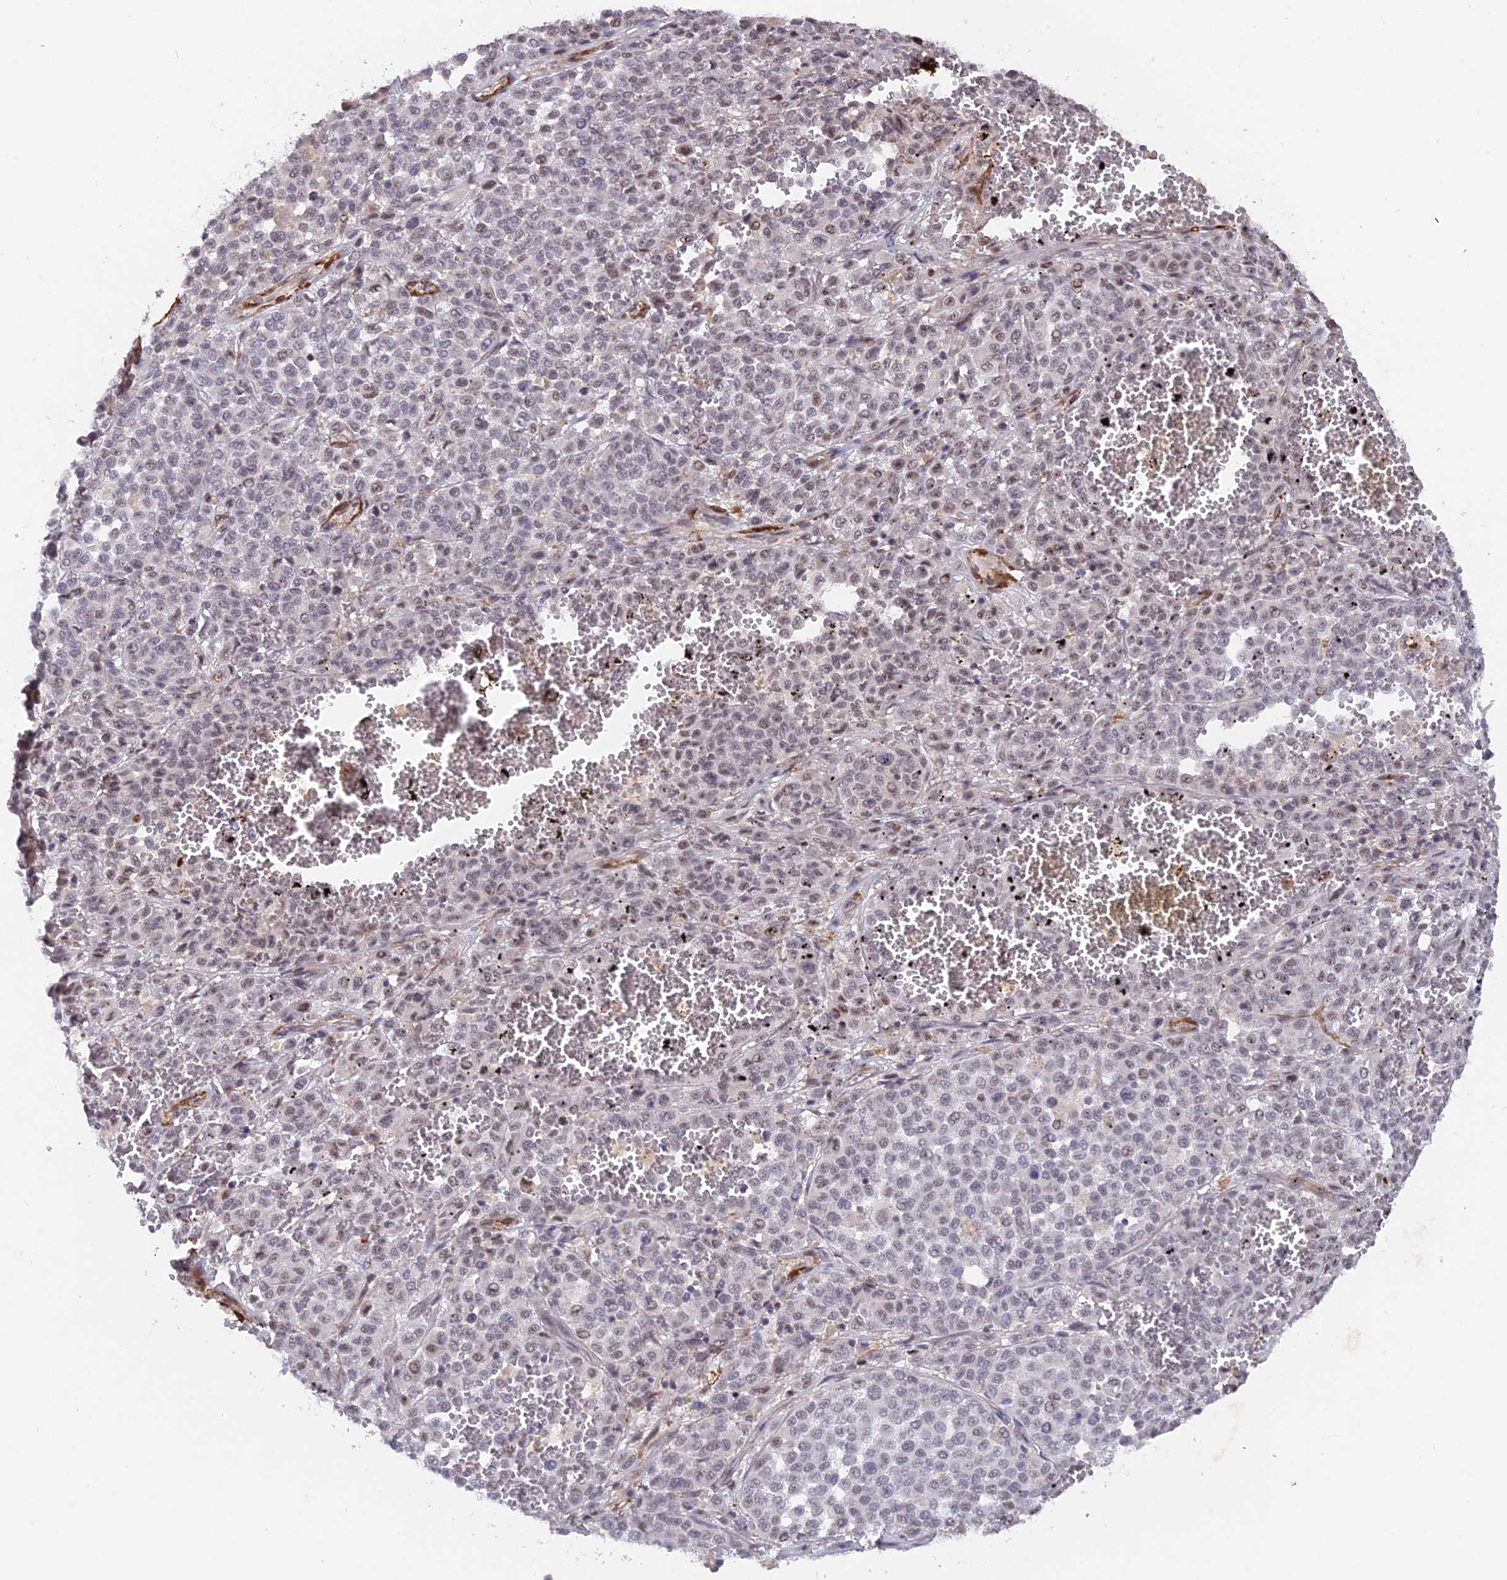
{"staining": {"intensity": "weak", "quantity": "25%-75%", "location": "nuclear"}, "tissue": "melanoma", "cell_type": "Tumor cells", "image_type": "cancer", "snomed": [{"axis": "morphology", "description": "Malignant melanoma, Metastatic site"}, {"axis": "topography", "description": "Pancreas"}], "caption": "This is an image of immunohistochemistry staining of melanoma, which shows weak staining in the nuclear of tumor cells.", "gene": "CCDC154", "patient": {"sex": "female", "age": 30}}